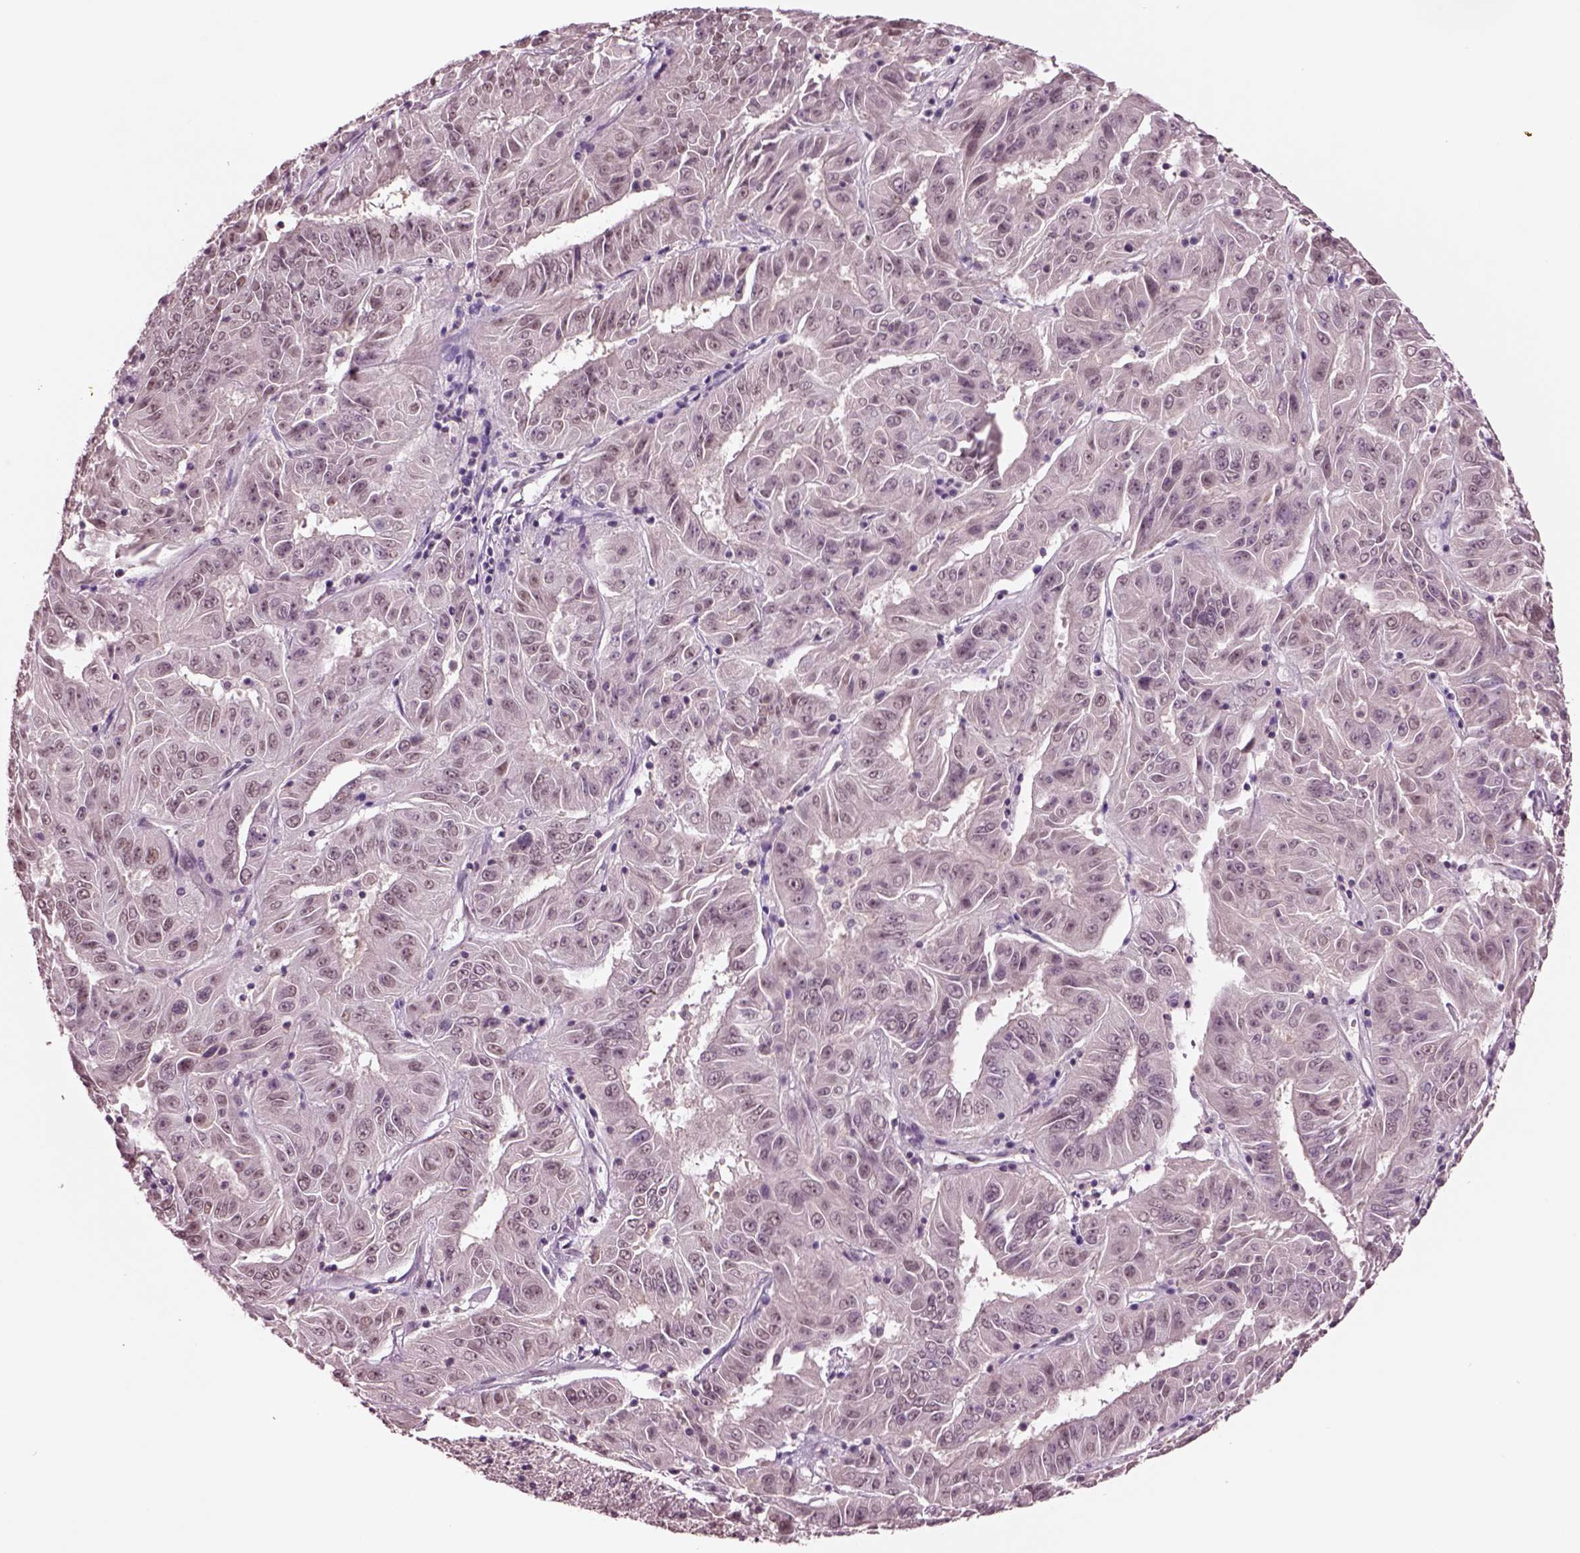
{"staining": {"intensity": "negative", "quantity": "none", "location": "none"}, "tissue": "pancreatic cancer", "cell_type": "Tumor cells", "image_type": "cancer", "snomed": [{"axis": "morphology", "description": "Adenocarcinoma, NOS"}, {"axis": "topography", "description": "Pancreas"}], "caption": "High magnification brightfield microscopy of adenocarcinoma (pancreatic) stained with DAB (brown) and counterstained with hematoxylin (blue): tumor cells show no significant positivity. (Stains: DAB immunohistochemistry with hematoxylin counter stain, Microscopy: brightfield microscopy at high magnification).", "gene": "SEPHS1", "patient": {"sex": "male", "age": 63}}